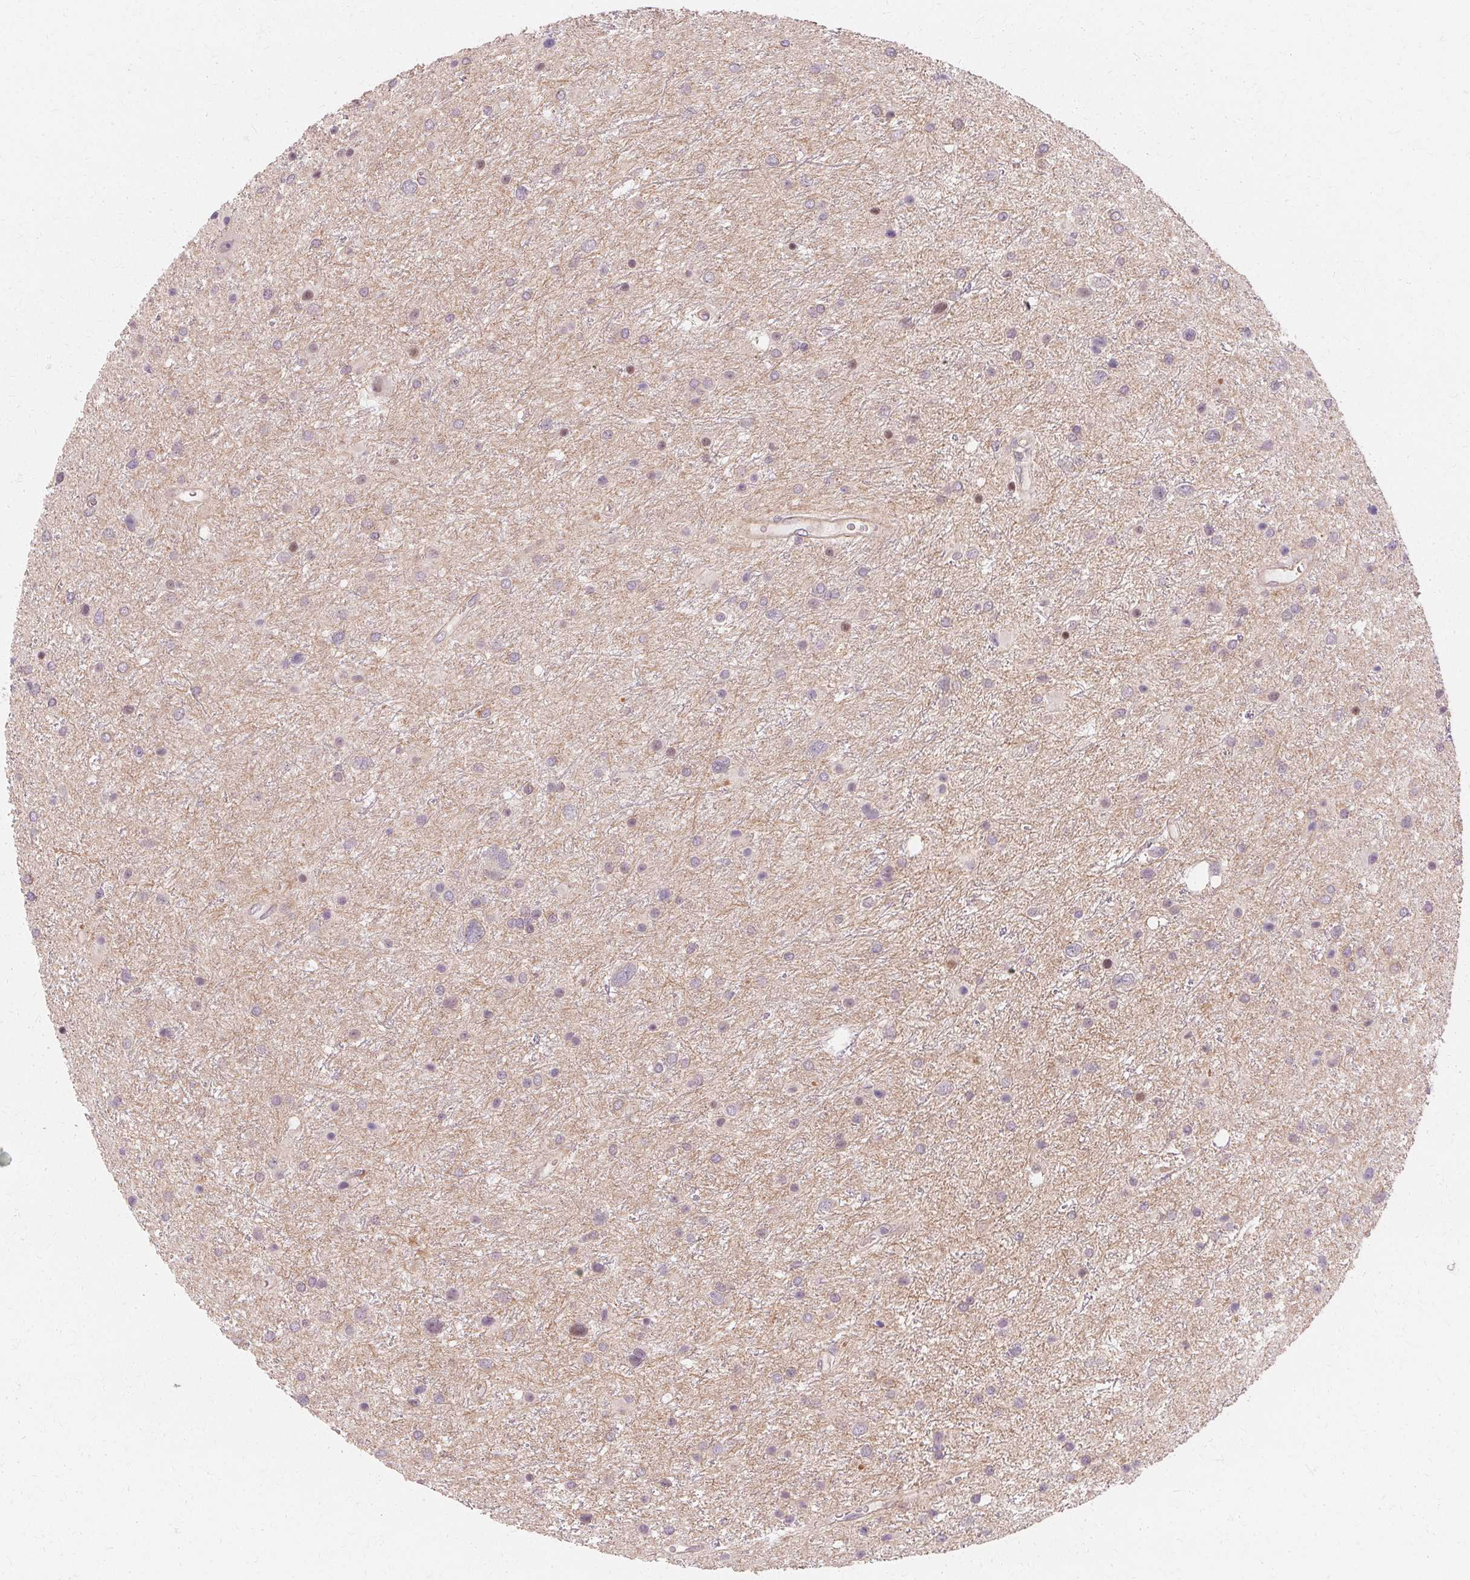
{"staining": {"intensity": "weak", "quantity": "<25%", "location": "nuclear"}, "tissue": "glioma", "cell_type": "Tumor cells", "image_type": "cancer", "snomed": [{"axis": "morphology", "description": "Glioma, malignant, Low grade"}, {"axis": "topography", "description": "Brain"}], "caption": "Human malignant glioma (low-grade) stained for a protein using immunohistochemistry exhibits no positivity in tumor cells.", "gene": "USP8", "patient": {"sex": "female", "age": 32}}